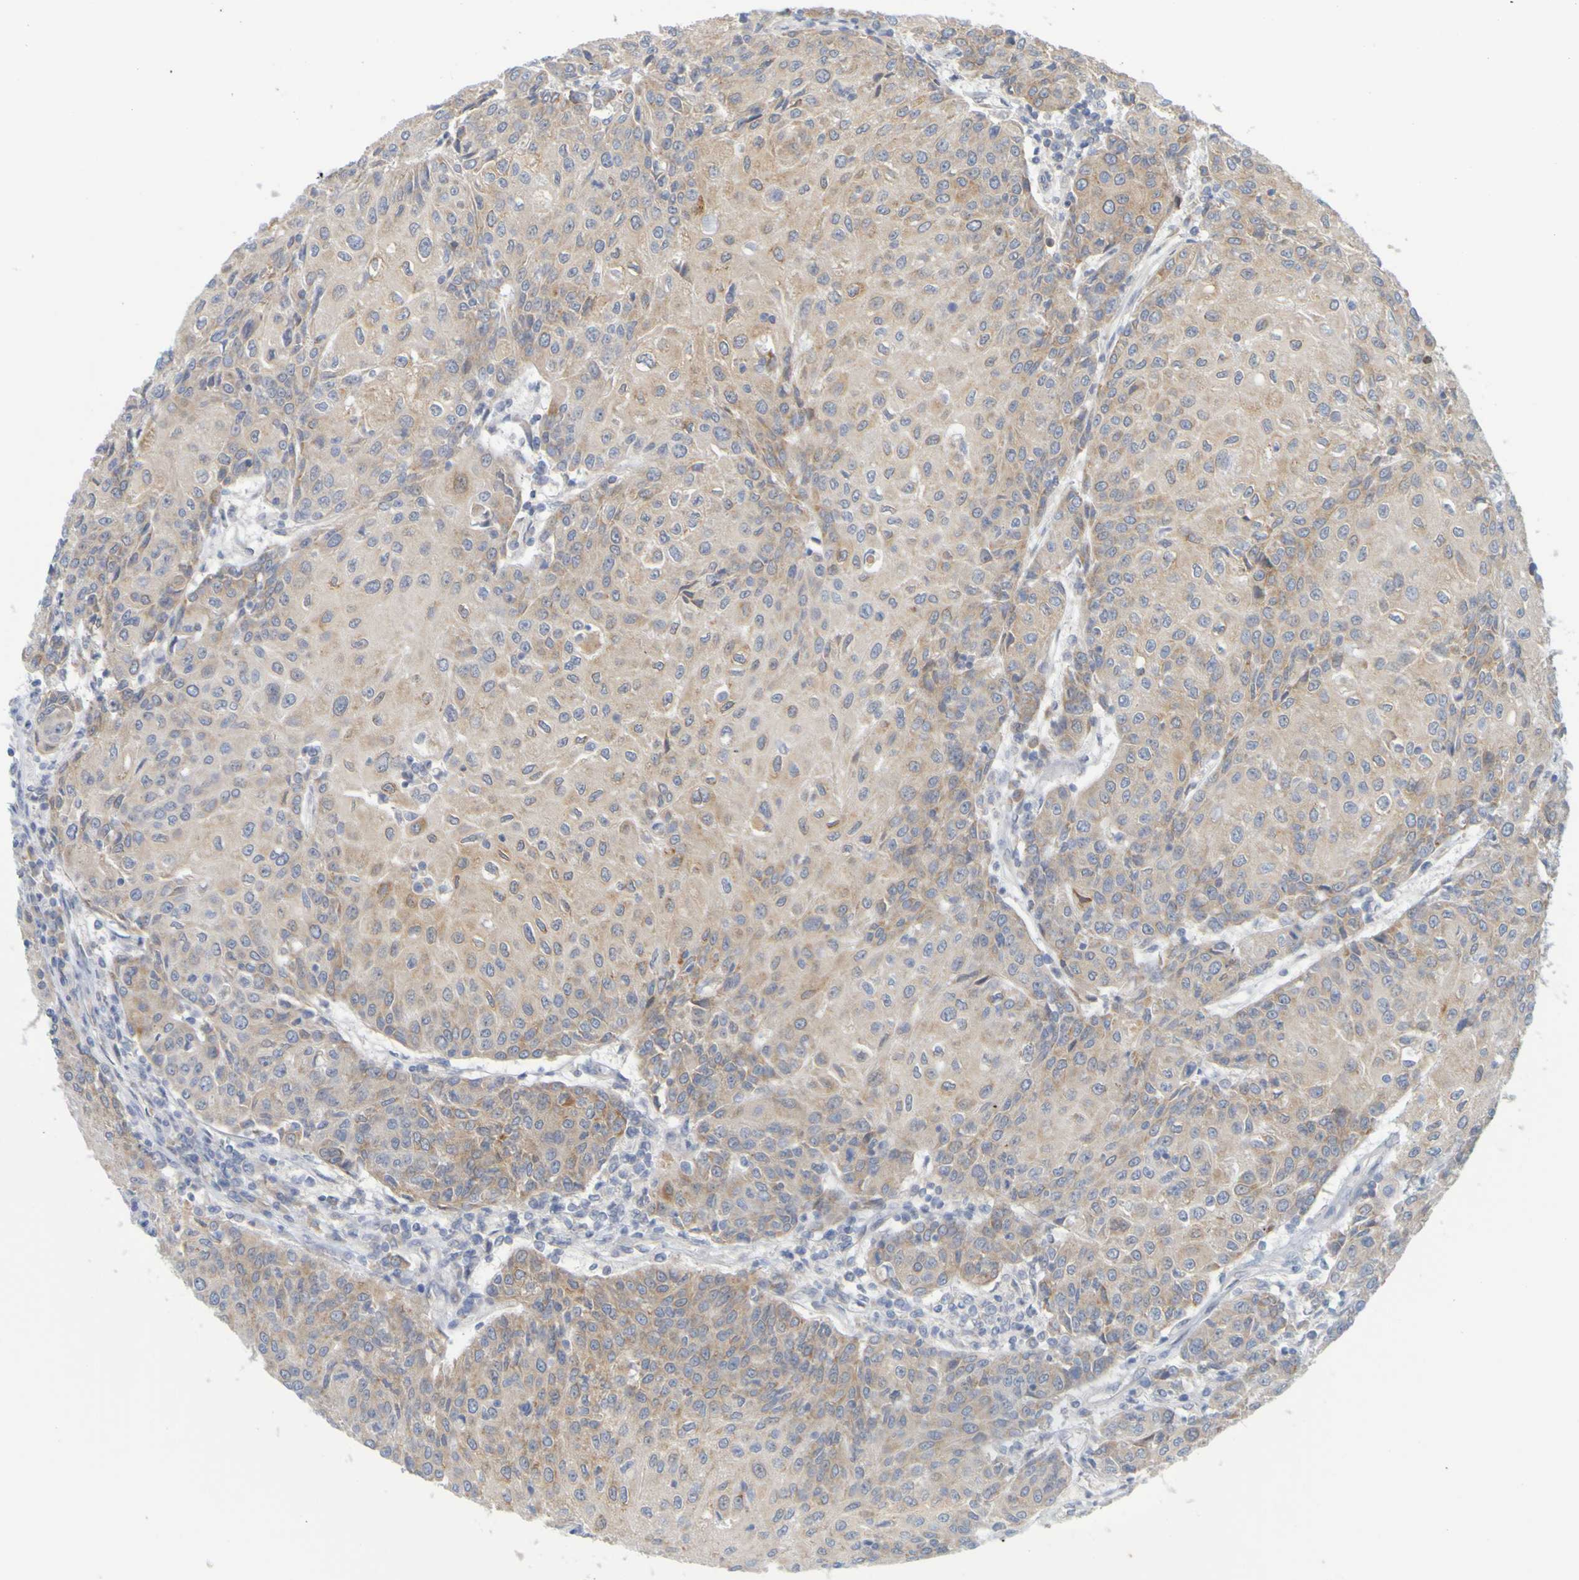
{"staining": {"intensity": "moderate", "quantity": "25%-75%", "location": "cytoplasmic/membranous"}, "tissue": "urothelial cancer", "cell_type": "Tumor cells", "image_type": "cancer", "snomed": [{"axis": "morphology", "description": "Urothelial carcinoma, High grade"}, {"axis": "topography", "description": "Urinary bladder"}], "caption": "Human urothelial carcinoma (high-grade) stained with a brown dye exhibits moderate cytoplasmic/membranous positive positivity in approximately 25%-75% of tumor cells.", "gene": "MOGS", "patient": {"sex": "female", "age": 85}}